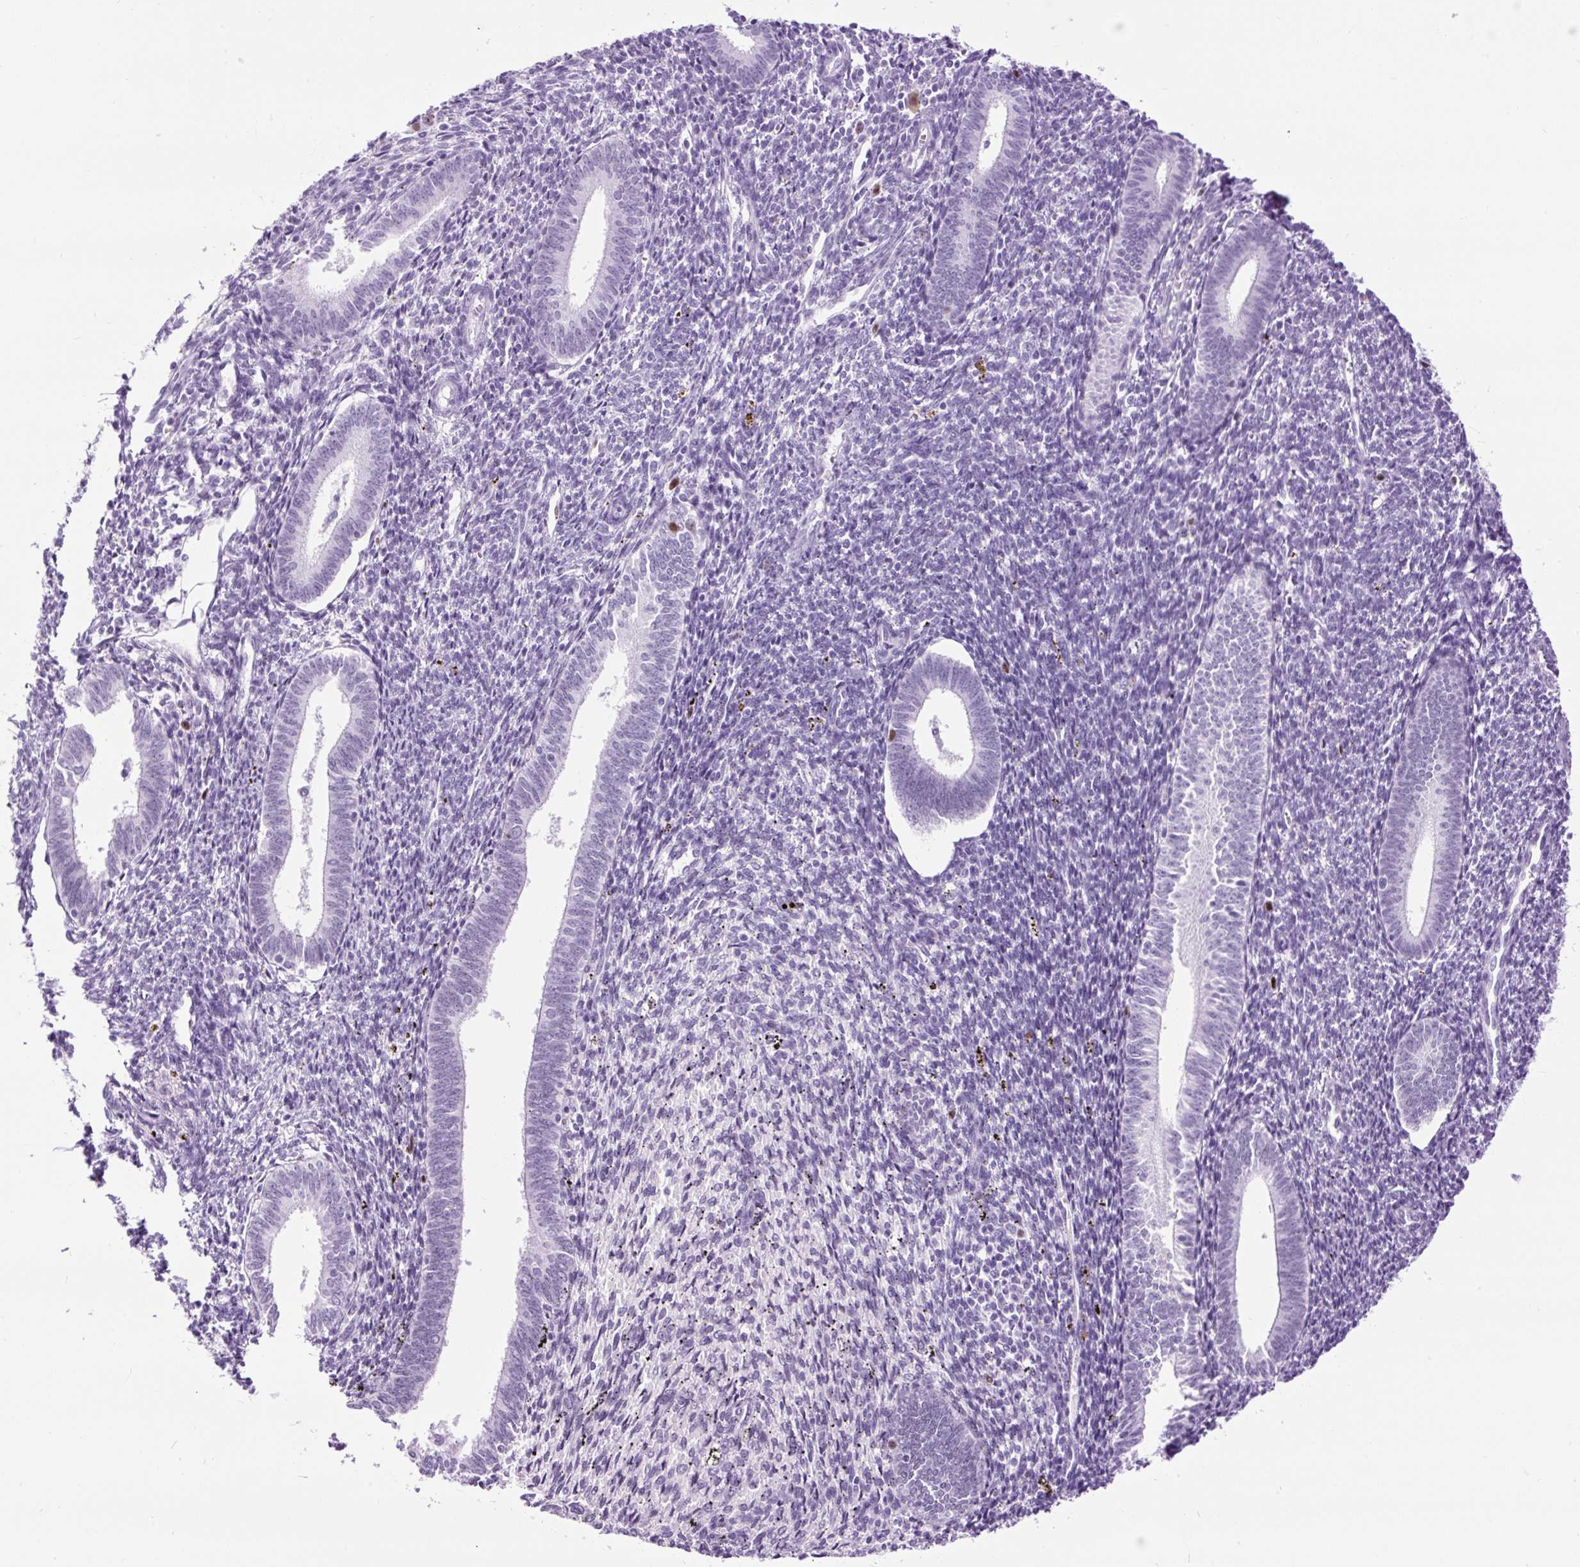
{"staining": {"intensity": "negative", "quantity": "none", "location": "none"}, "tissue": "endometrium", "cell_type": "Cells in endometrial stroma", "image_type": "normal", "snomed": [{"axis": "morphology", "description": "Normal tissue, NOS"}, {"axis": "topography", "description": "Endometrium"}], "caption": "IHC histopathology image of normal human endometrium stained for a protein (brown), which reveals no staining in cells in endometrial stroma.", "gene": "RACGAP1", "patient": {"sex": "female", "age": 41}}